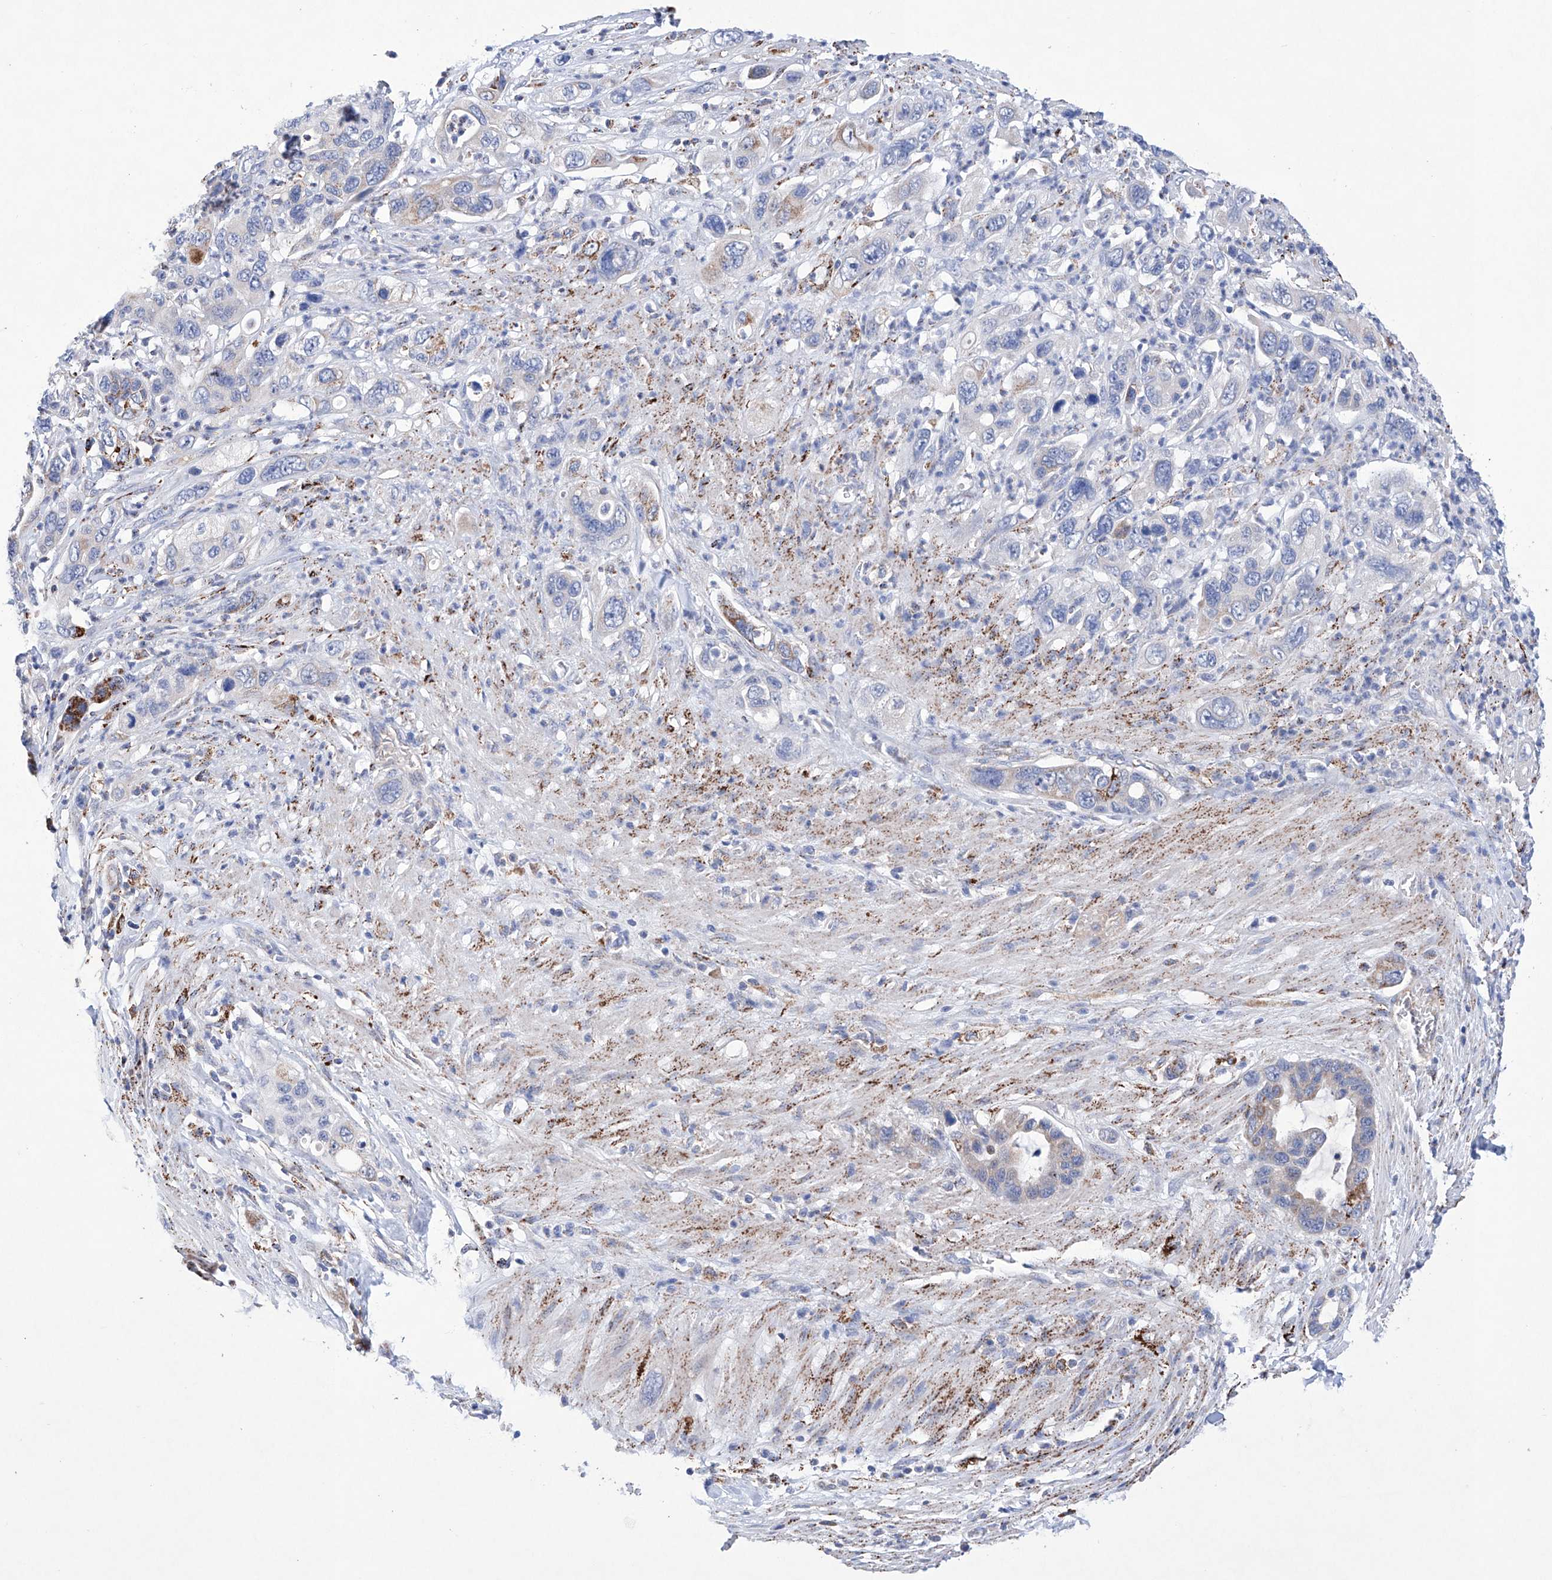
{"staining": {"intensity": "strong", "quantity": "<25%", "location": "cytoplasmic/membranous"}, "tissue": "pancreatic cancer", "cell_type": "Tumor cells", "image_type": "cancer", "snomed": [{"axis": "morphology", "description": "Adenocarcinoma, NOS"}, {"axis": "topography", "description": "Pancreas"}], "caption": "High-magnification brightfield microscopy of pancreatic cancer (adenocarcinoma) stained with DAB (brown) and counterstained with hematoxylin (blue). tumor cells exhibit strong cytoplasmic/membranous positivity is appreciated in about<25% of cells.", "gene": "NRROS", "patient": {"sex": "female", "age": 71}}